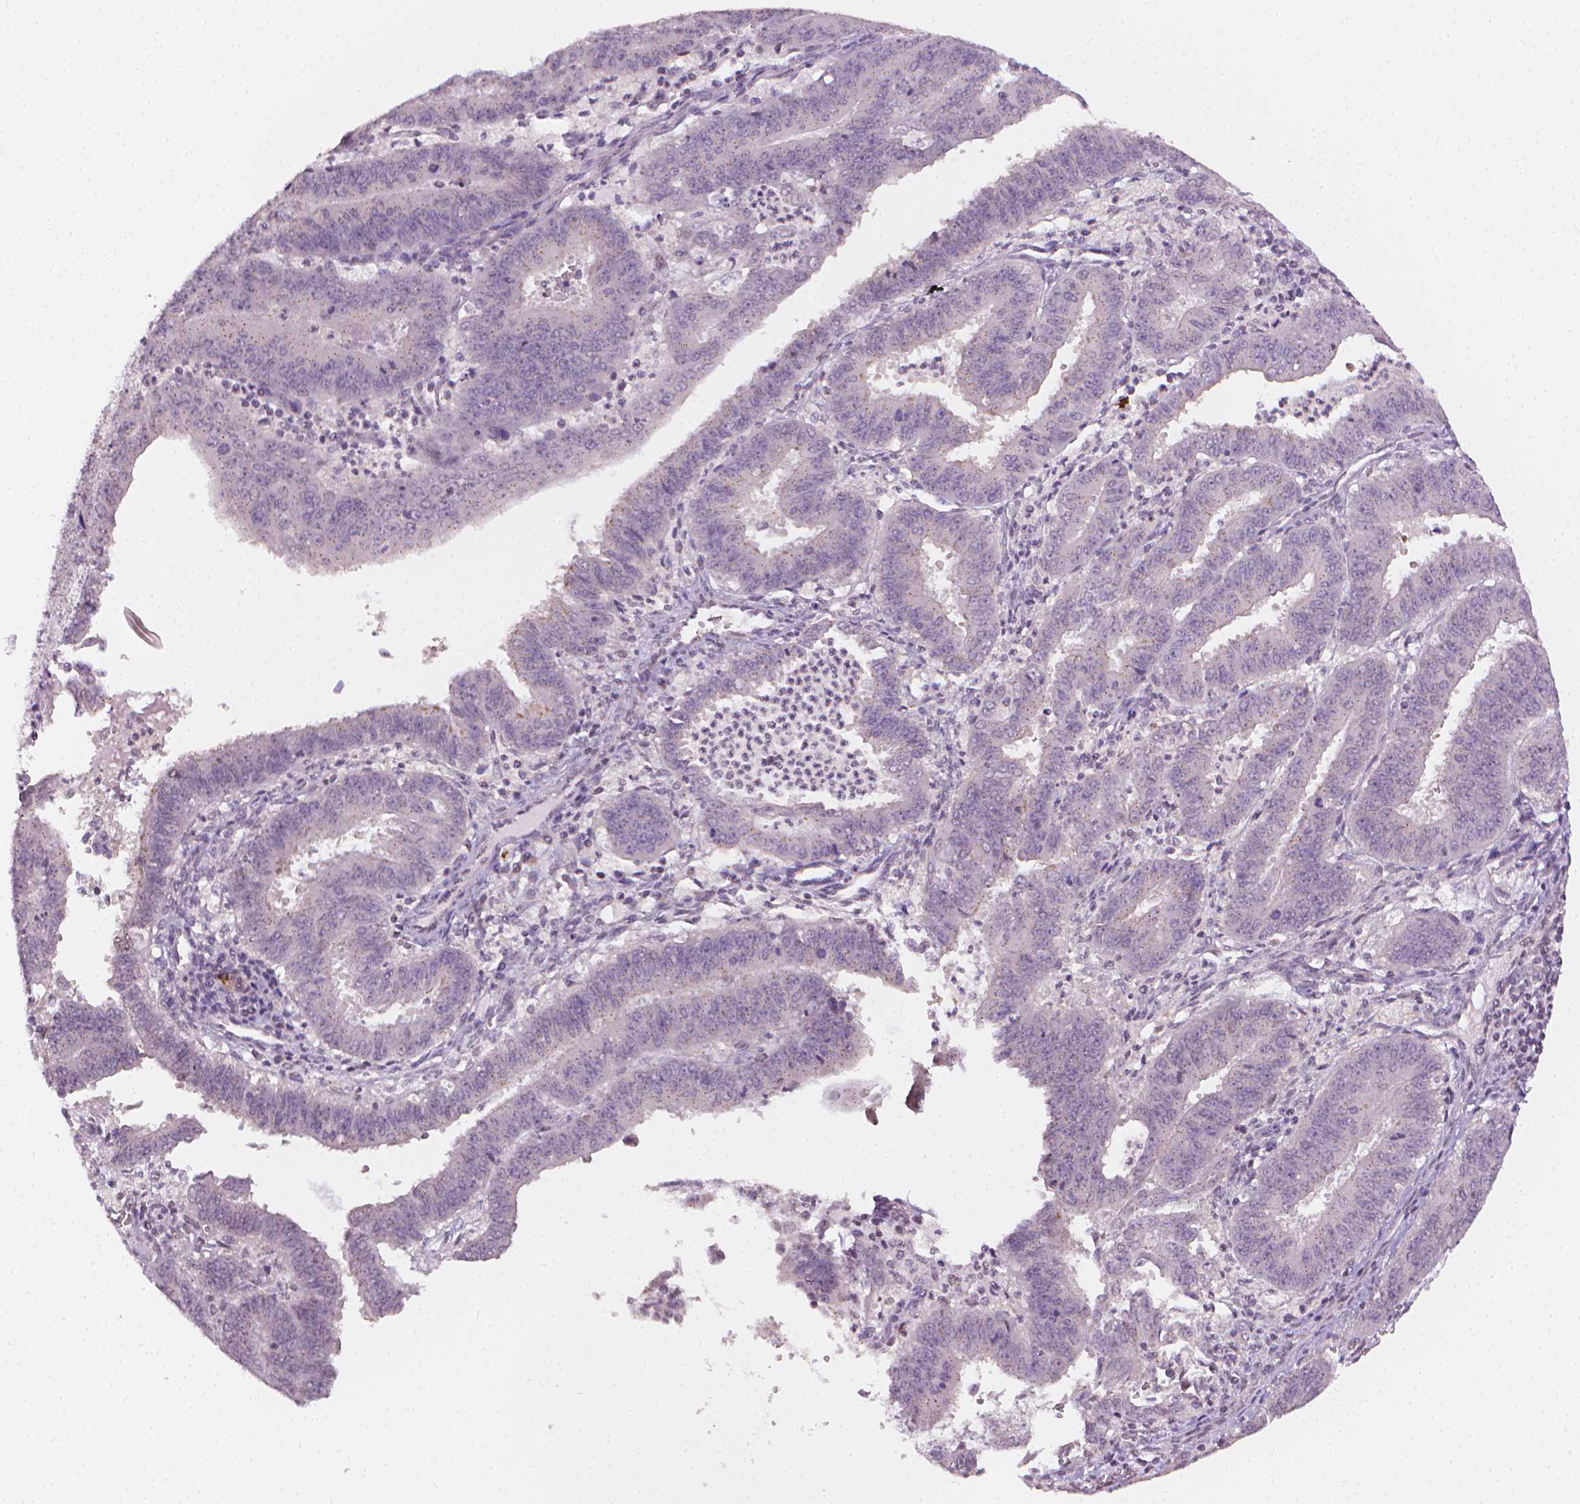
{"staining": {"intensity": "negative", "quantity": "none", "location": "none"}, "tissue": "endometrial cancer", "cell_type": "Tumor cells", "image_type": "cancer", "snomed": [{"axis": "morphology", "description": "Adenocarcinoma, NOS"}, {"axis": "topography", "description": "Endometrium"}], "caption": "An image of adenocarcinoma (endometrial) stained for a protein shows no brown staining in tumor cells. (Immunohistochemistry (ihc), brightfield microscopy, high magnification).", "gene": "NCAN", "patient": {"sex": "female", "age": 73}}